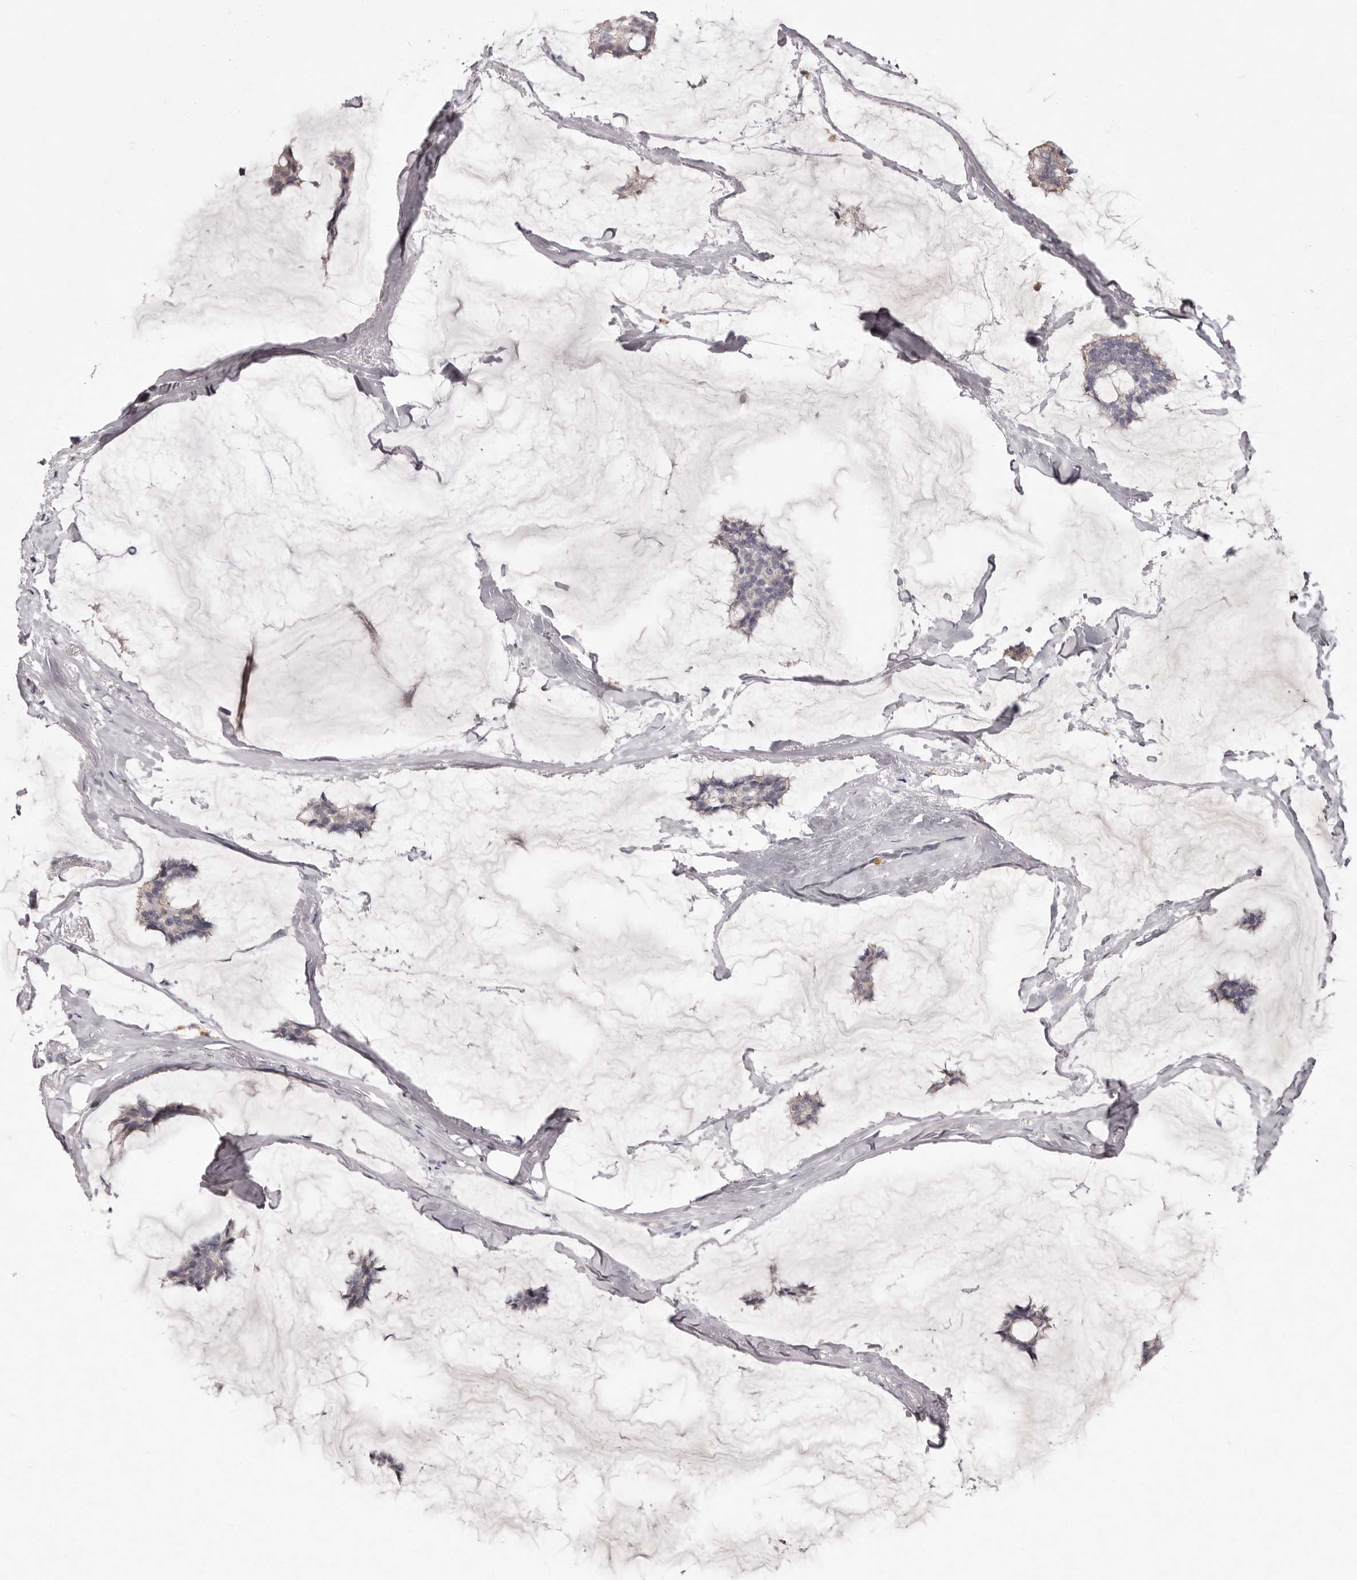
{"staining": {"intensity": "negative", "quantity": "none", "location": "none"}, "tissue": "breast cancer", "cell_type": "Tumor cells", "image_type": "cancer", "snomed": [{"axis": "morphology", "description": "Duct carcinoma"}, {"axis": "topography", "description": "Breast"}], "caption": "Micrograph shows no significant protein positivity in tumor cells of breast invasive ductal carcinoma.", "gene": "GARNL3", "patient": {"sex": "female", "age": 93}}